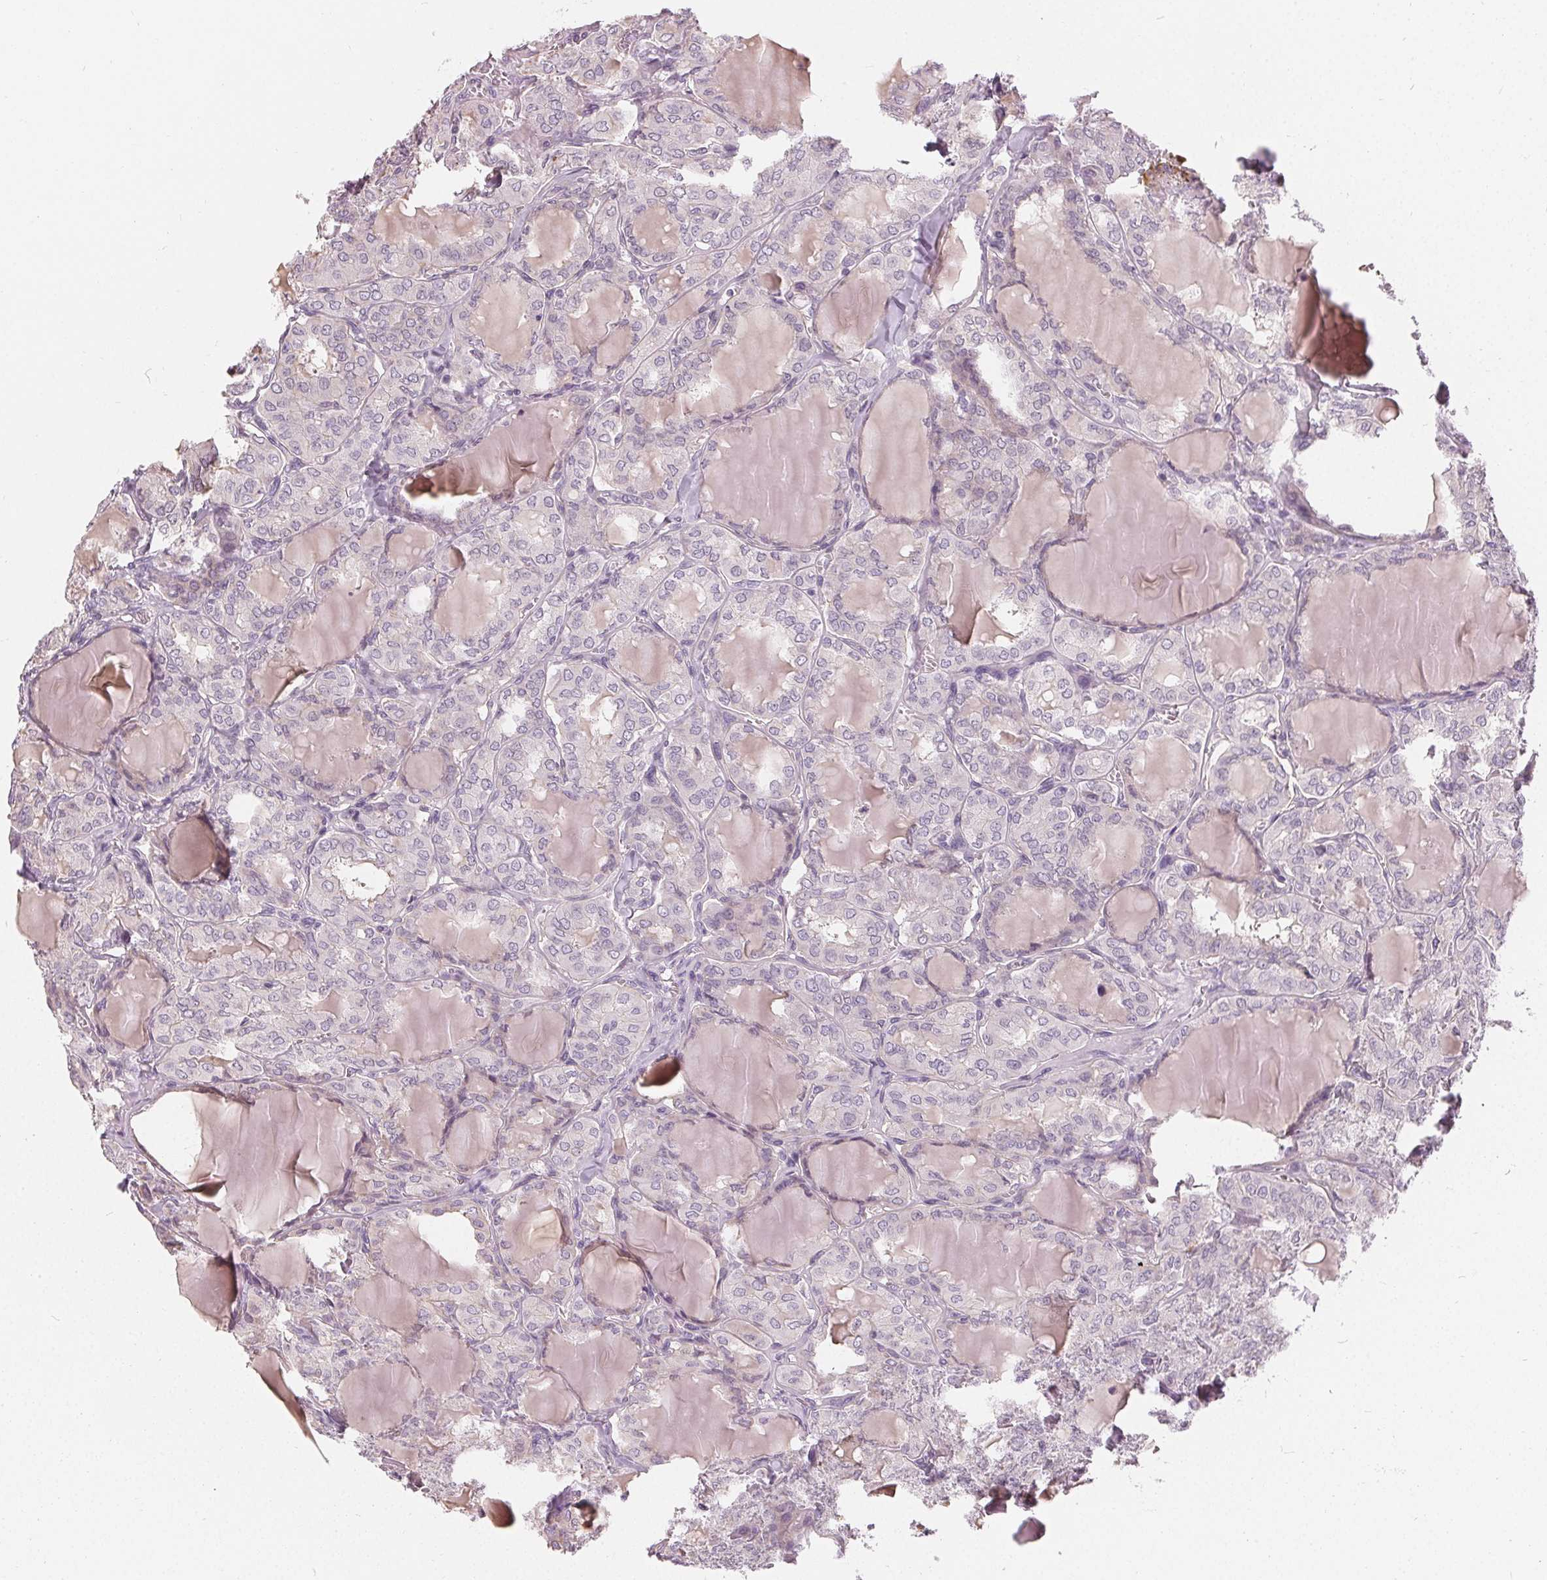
{"staining": {"intensity": "negative", "quantity": "none", "location": "none"}, "tissue": "thyroid cancer", "cell_type": "Tumor cells", "image_type": "cancer", "snomed": [{"axis": "morphology", "description": "Papillary adenocarcinoma, NOS"}, {"axis": "topography", "description": "Thyroid gland"}], "caption": "Photomicrograph shows no significant protein expression in tumor cells of papillary adenocarcinoma (thyroid). Nuclei are stained in blue.", "gene": "HOPX", "patient": {"sex": "male", "age": 20}}